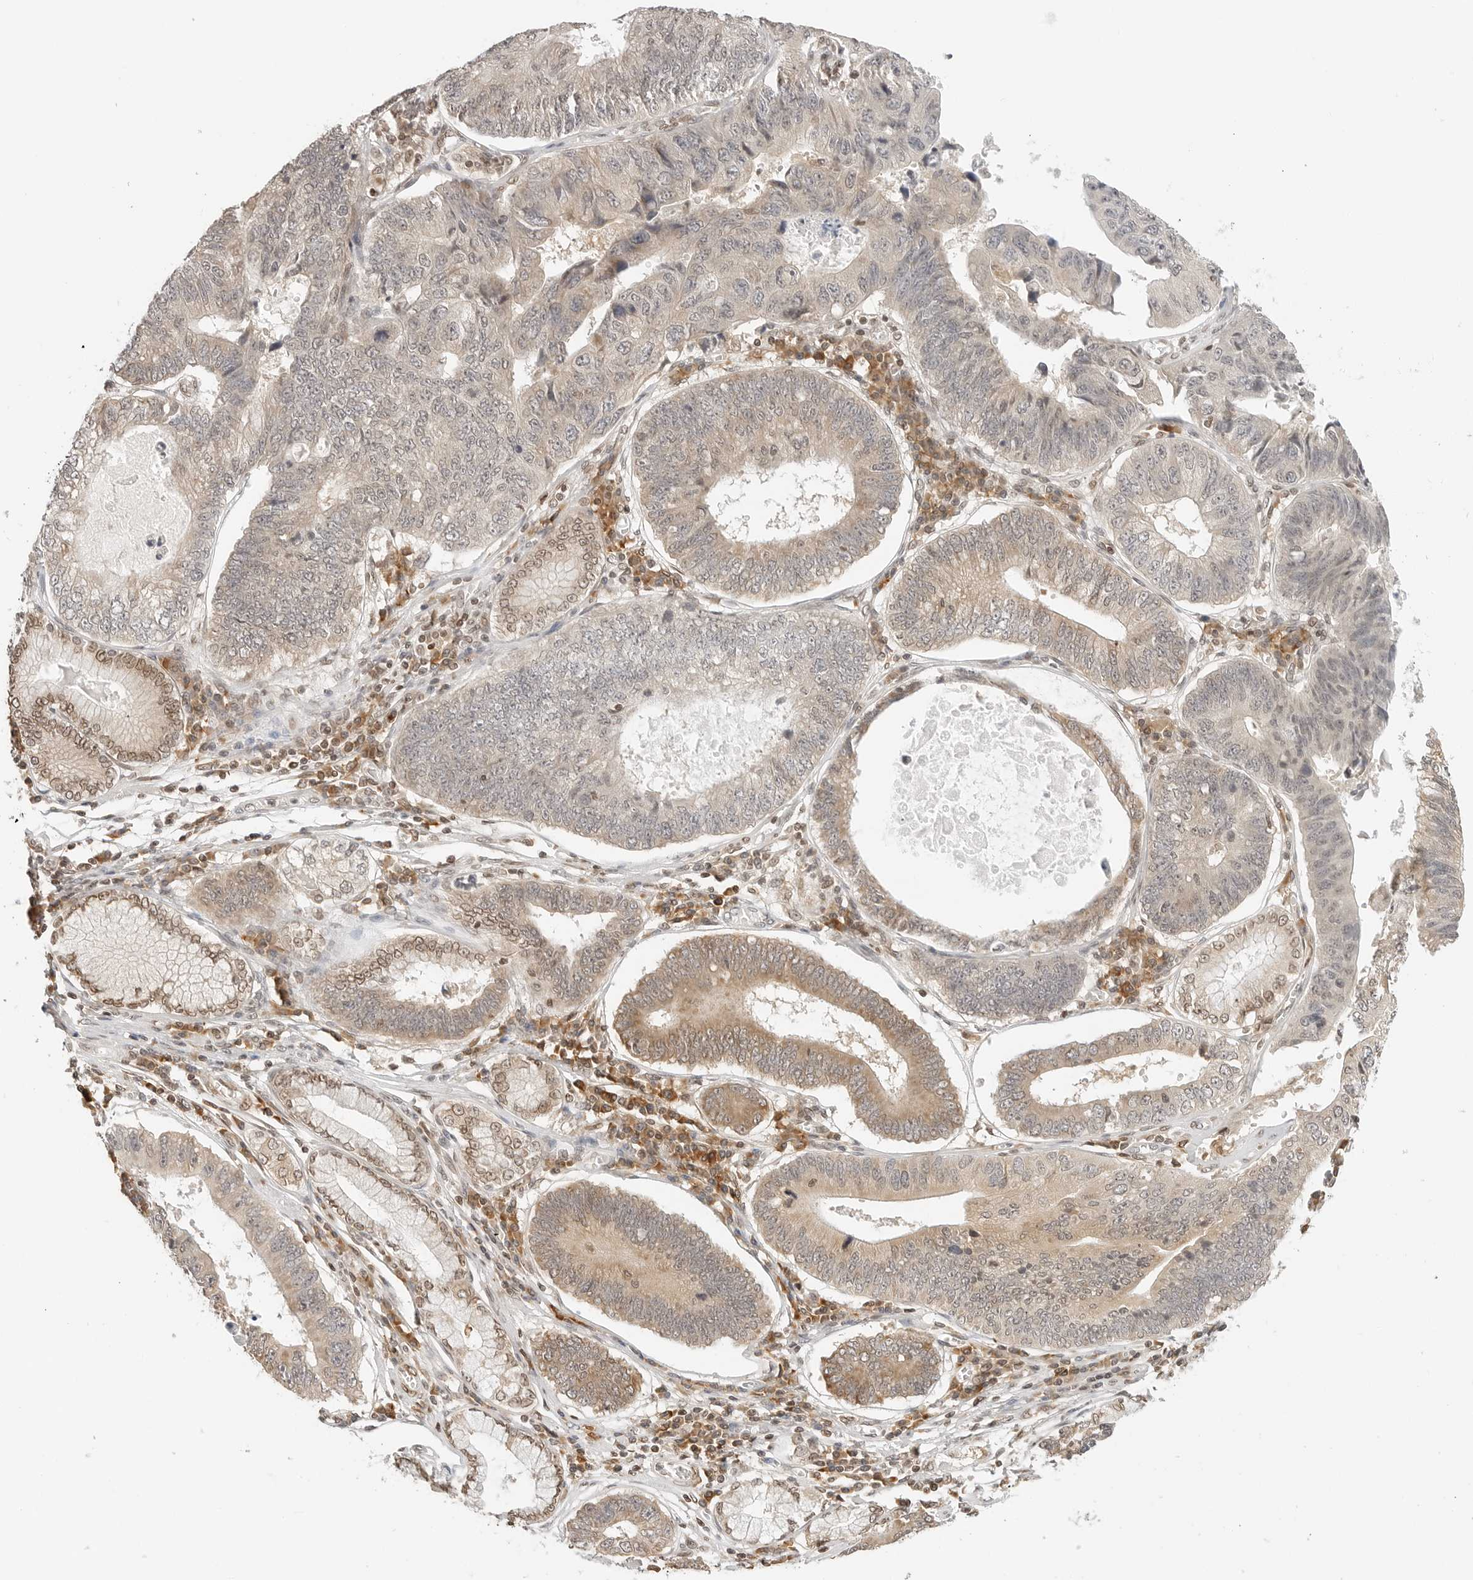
{"staining": {"intensity": "moderate", "quantity": "<25%", "location": "cytoplasmic/membranous,nuclear"}, "tissue": "stomach cancer", "cell_type": "Tumor cells", "image_type": "cancer", "snomed": [{"axis": "morphology", "description": "Adenocarcinoma, NOS"}, {"axis": "topography", "description": "Stomach"}], "caption": "High-power microscopy captured an immunohistochemistry (IHC) photomicrograph of stomach adenocarcinoma, revealing moderate cytoplasmic/membranous and nuclear positivity in about <25% of tumor cells.", "gene": "POLH", "patient": {"sex": "male", "age": 59}}